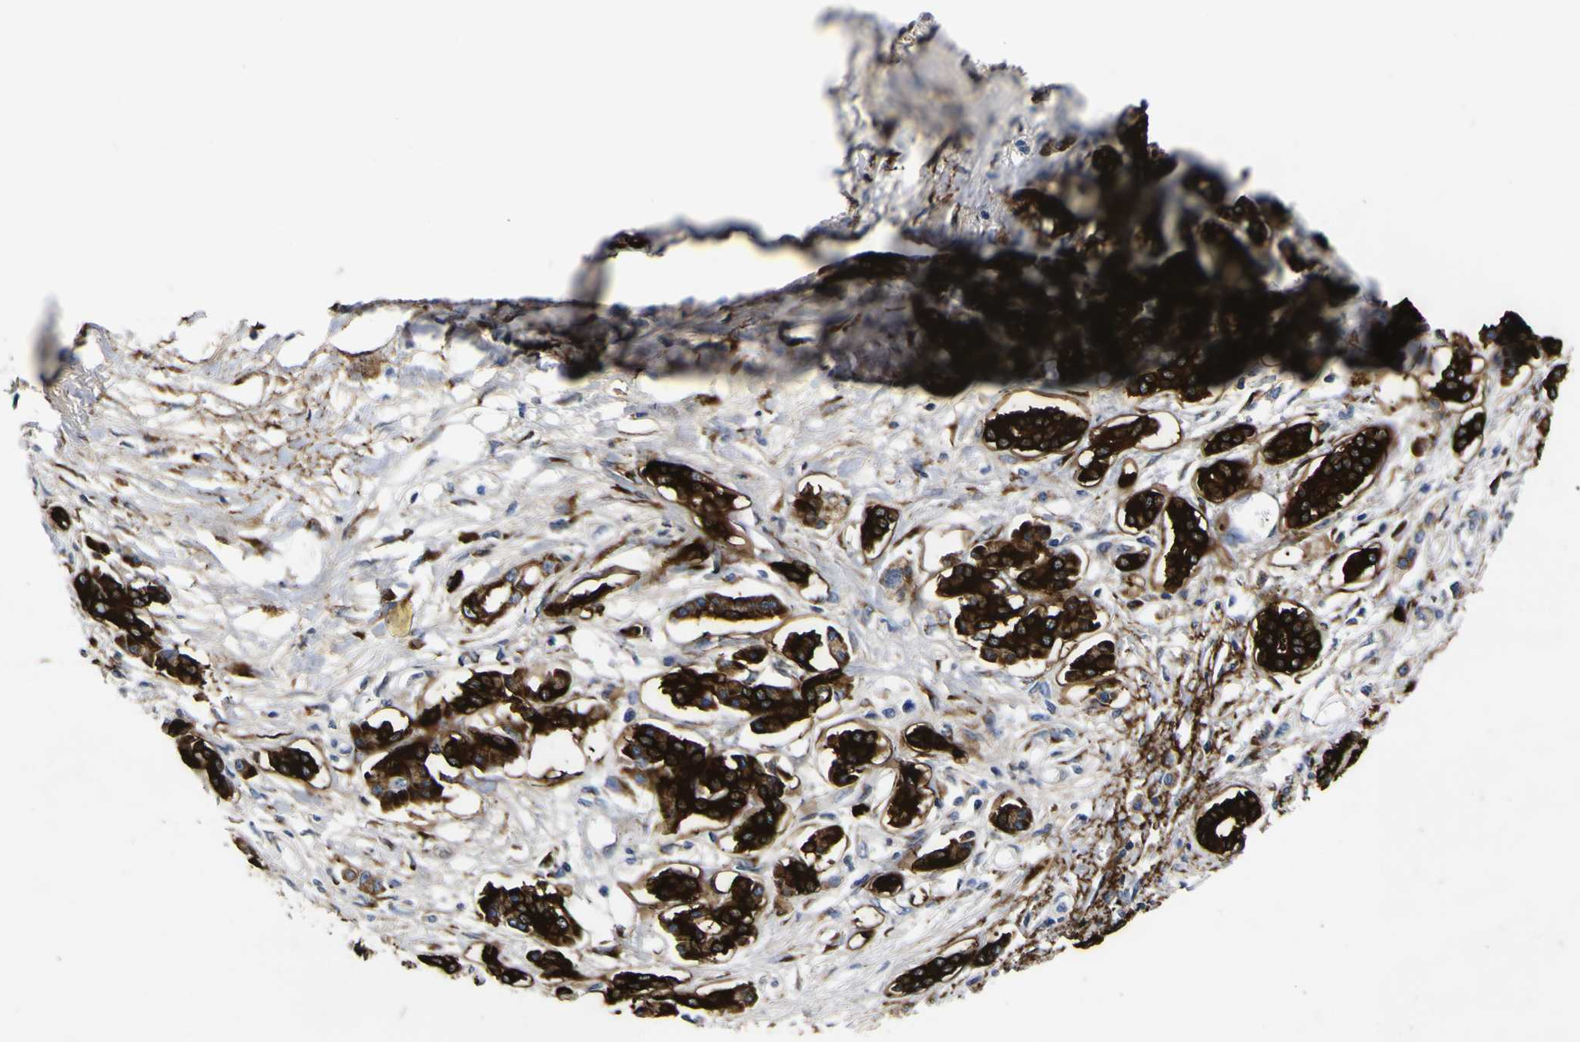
{"staining": {"intensity": "strong", "quantity": ">75%", "location": "cytoplasmic/membranous"}, "tissue": "pancreatic cancer", "cell_type": "Tumor cells", "image_type": "cancer", "snomed": [{"axis": "morphology", "description": "Adenocarcinoma, NOS"}, {"axis": "topography", "description": "Pancreas"}], "caption": "A brown stain labels strong cytoplasmic/membranous staining of a protein in adenocarcinoma (pancreatic) tumor cells.", "gene": "SCD", "patient": {"sex": "male", "age": 56}}